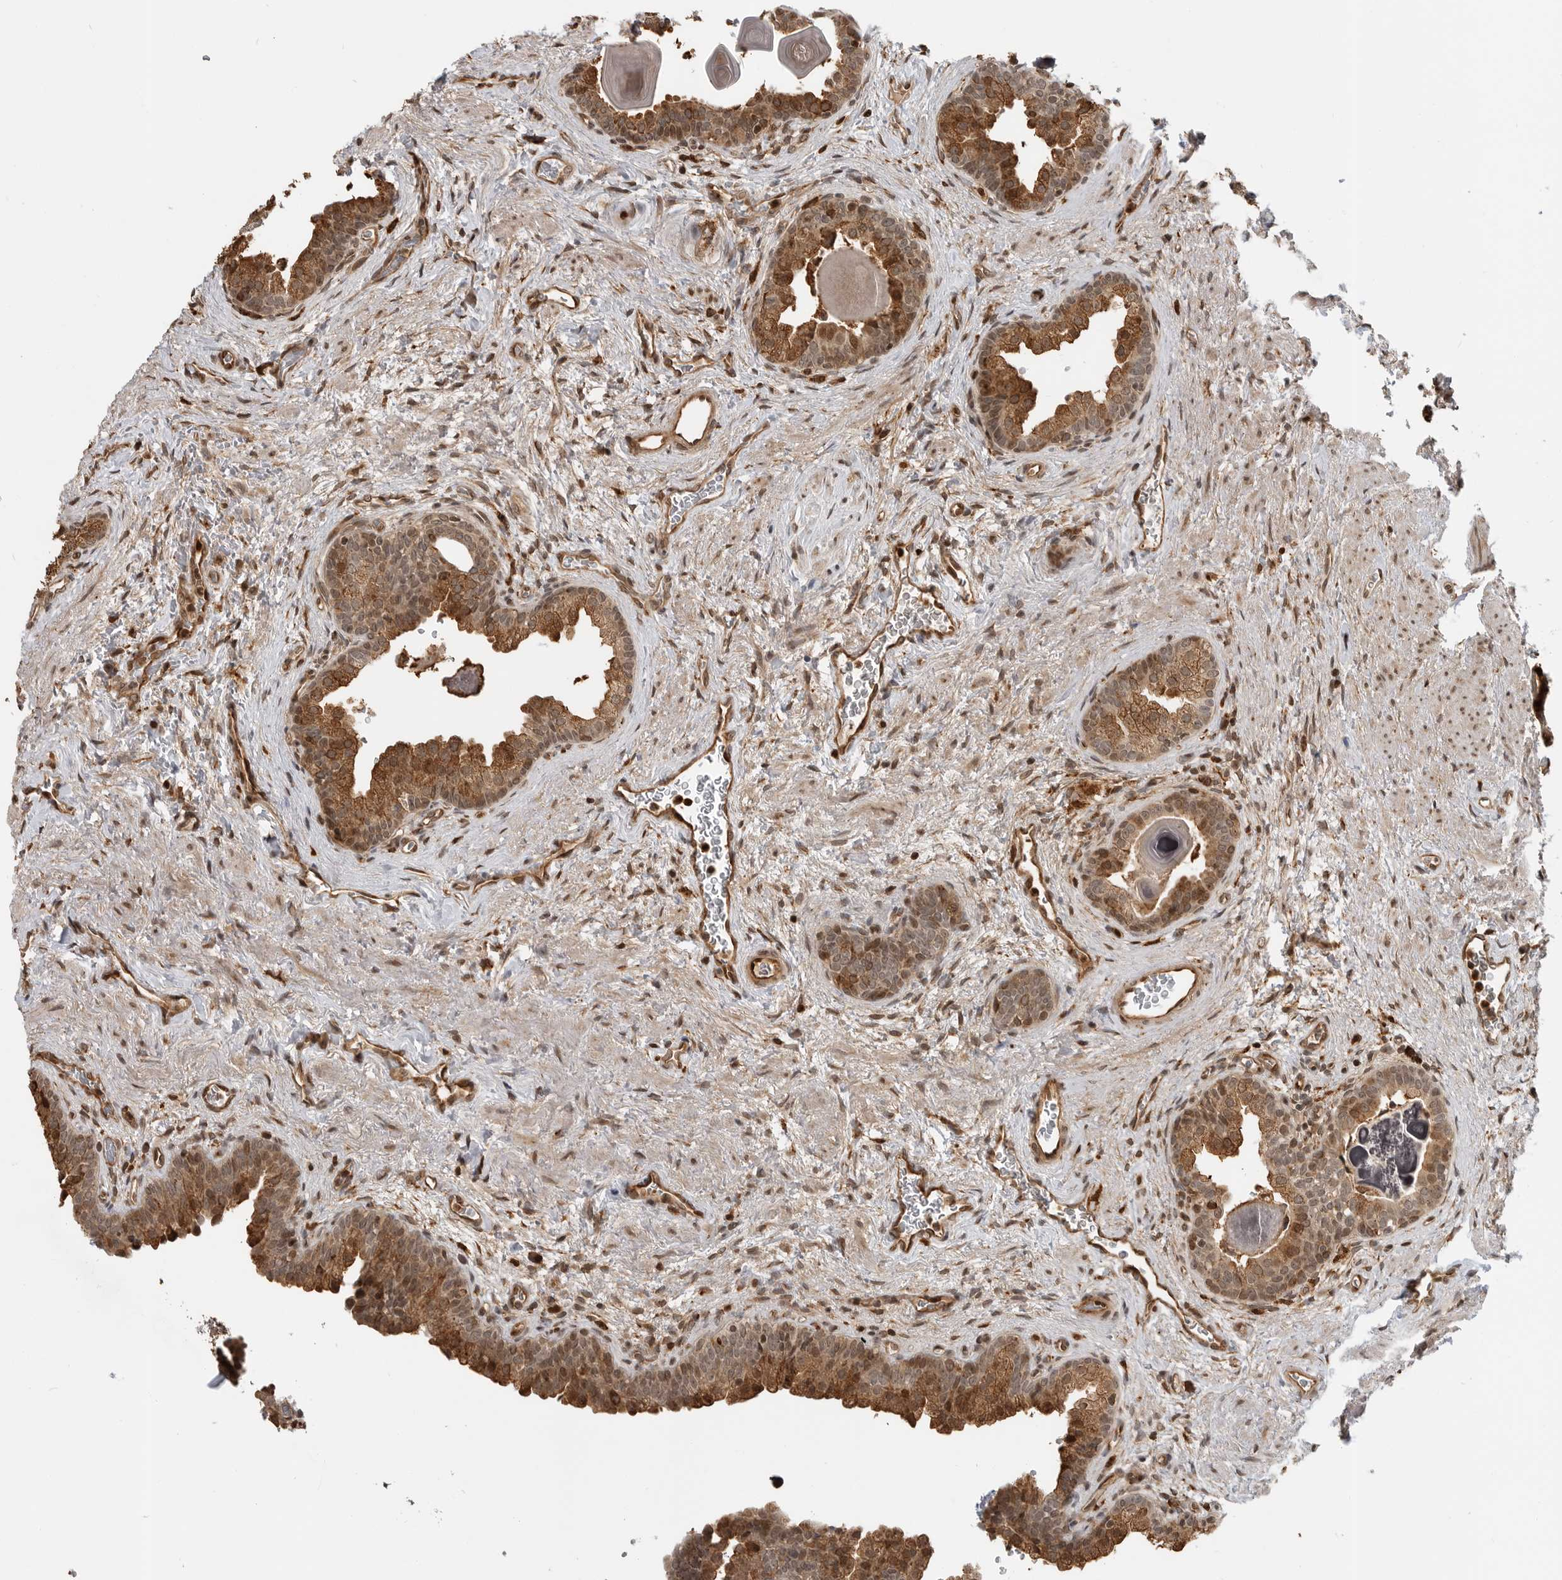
{"staining": {"intensity": "moderate", "quantity": ">75%", "location": "cytoplasmic/membranous,nuclear"}, "tissue": "prostate", "cell_type": "Glandular cells", "image_type": "normal", "snomed": [{"axis": "morphology", "description": "Normal tissue, NOS"}, {"axis": "topography", "description": "Prostate"}], "caption": "Immunohistochemical staining of unremarkable prostate demonstrates moderate cytoplasmic/membranous,nuclear protein staining in approximately >75% of glandular cells.", "gene": "BMP2K", "patient": {"sex": "male", "age": 48}}